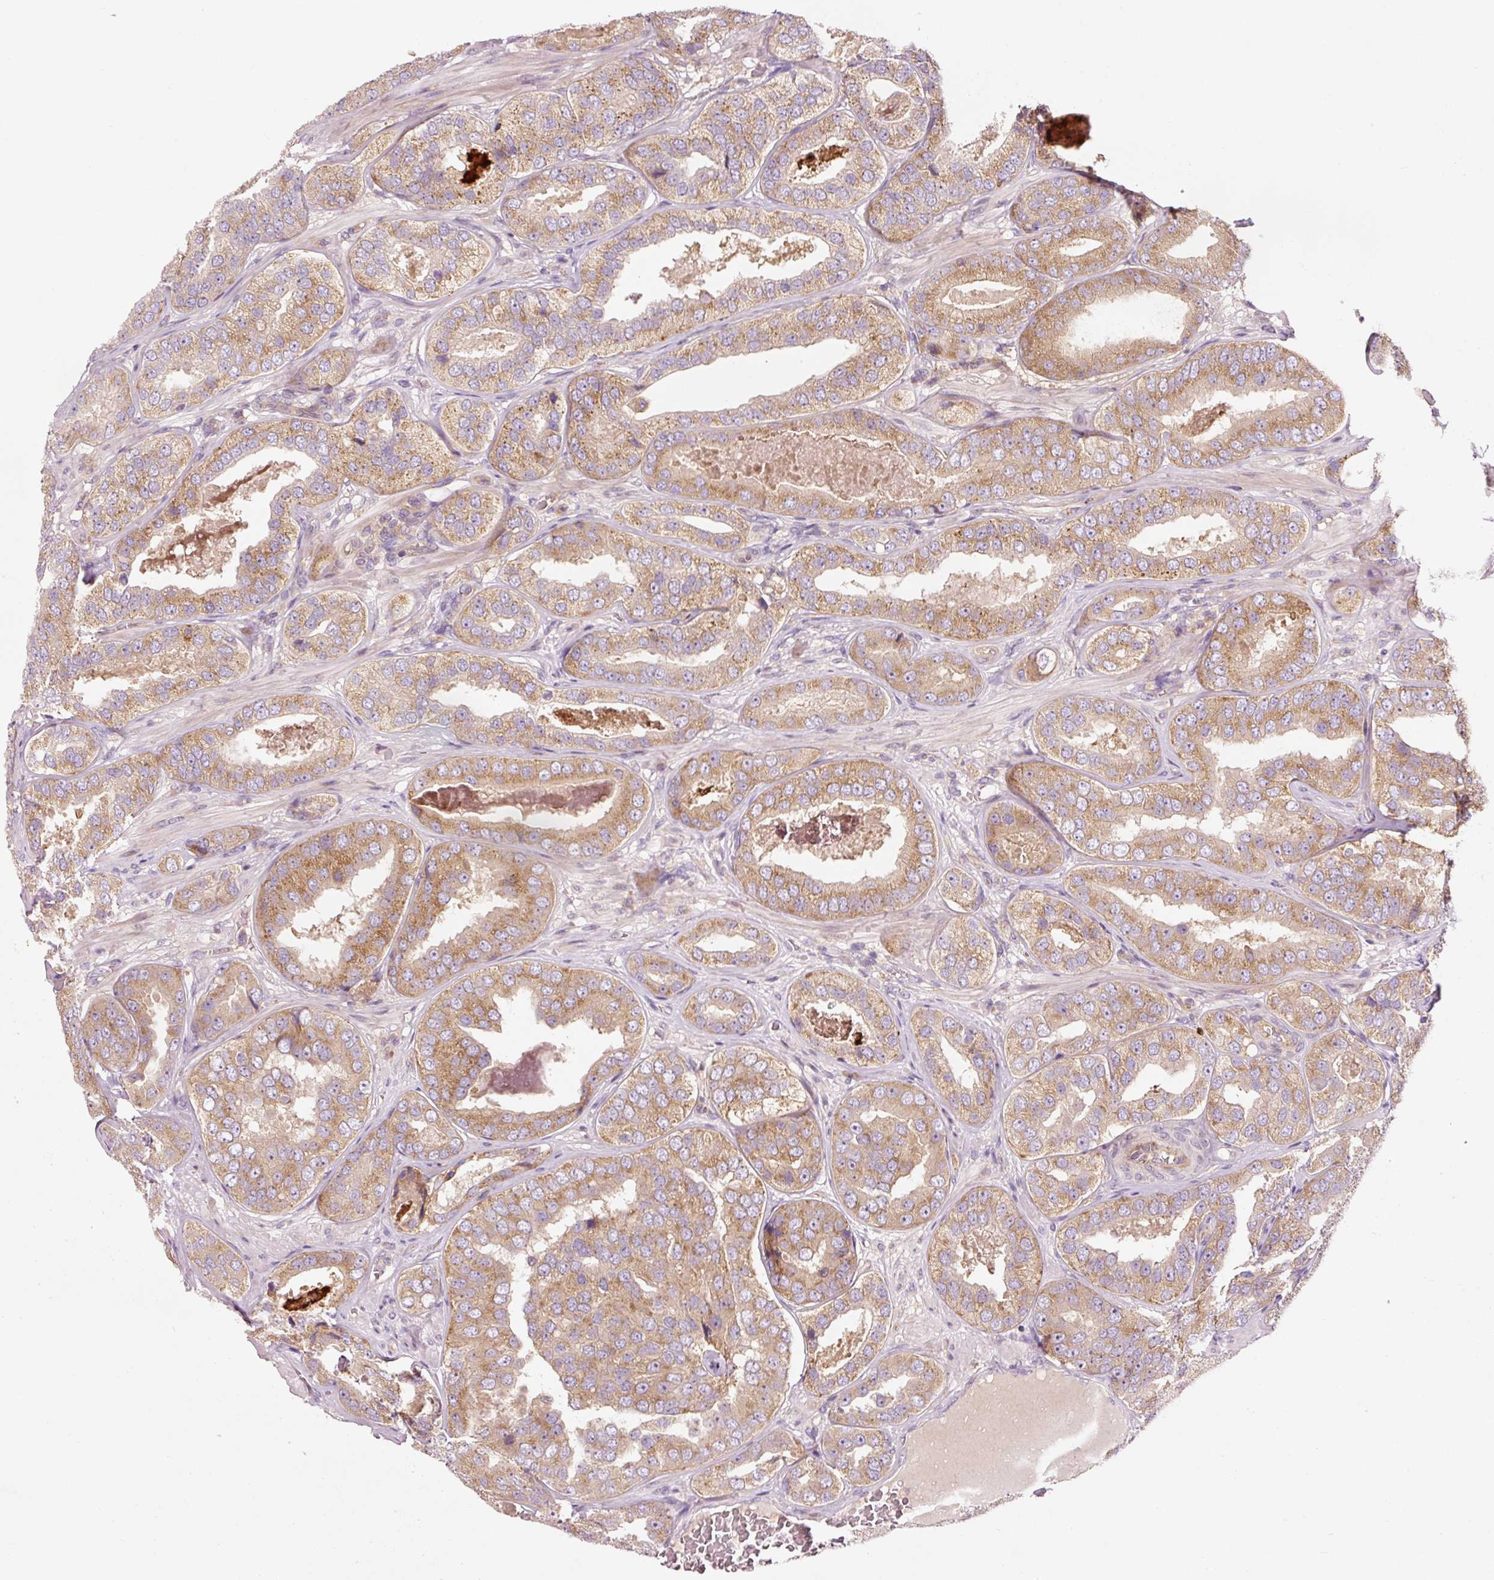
{"staining": {"intensity": "moderate", "quantity": ">75%", "location": "cytoplasmic/membranous"}, "tissue": "prostate cancer", "cell_type": "Tumor cells", "image_type": "cancer", "snomed": [{"axis": "morphology", "description": "Adenocarcinoma, High grade"}, {"axis": "topography", "description": "Prostate"}], "caption": "An image of human prostate cancer stained for a protein reveals moderate cytoplasmic/membranous brown staining in tumor cells.", "gene": "NAPA", "patient": {"sex": "male", "age": 63}}